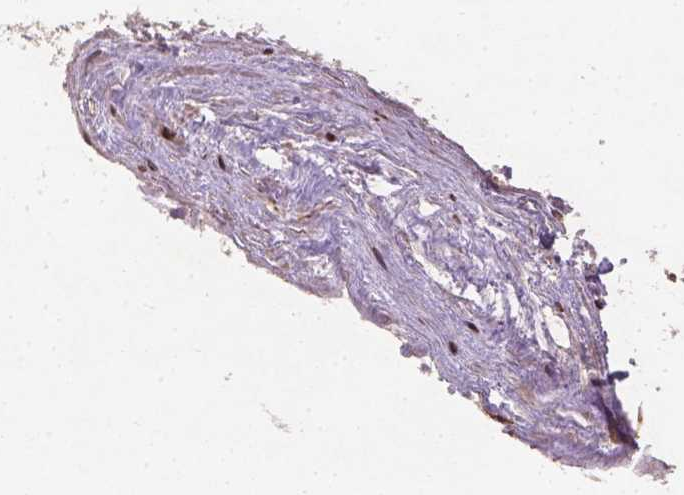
{"staining": {"intensity": "strong", "quantity": ">75%", "location": "nuclear"}, "tissue": "heart muscle", "cell_type": "Cardiomyocytes", "image_type": "normal", "snomed": [{"axis": "morphology", "description": "Normal tissue, NOS"}, {"axis": "topography", "description": "Heart"}], "caption": "Immunohistochemical staining of normal human heart muscle demonstrates strong nuclear protein expression in about >75% of cardiomyocytes. The staining was performed using DAB, with brown indicating positive protein expression. Nuclei are stained blue with hematoxylin.", "gene": "BANF1", "patient": {"sex": "male", "age": 62}}